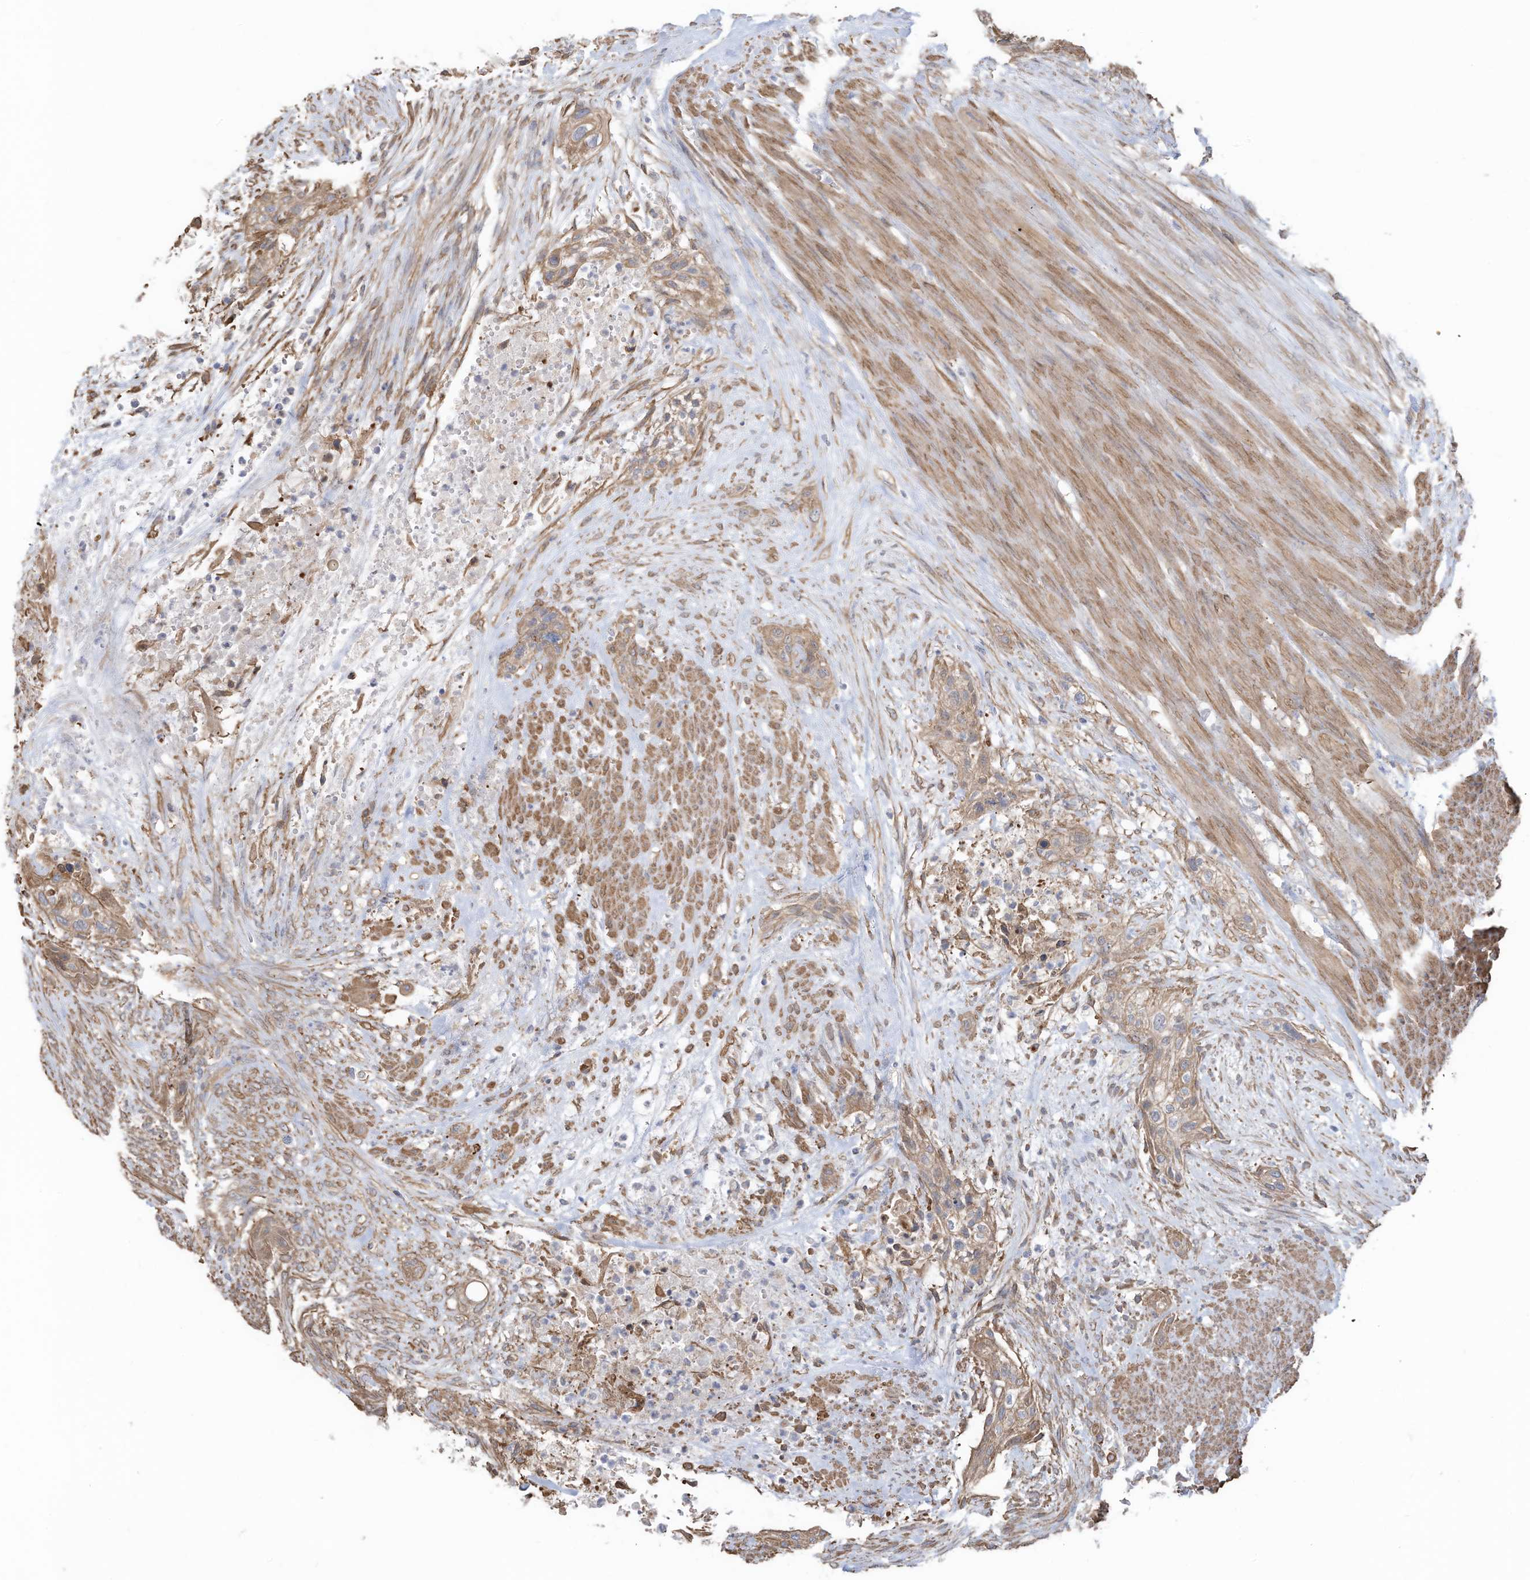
{"staining": {"intensity": "weak", "quantity": ">75%", "location": "cytoplasmic/membranous"}, "tissue": "urothelial cancer", "cell_type": "Tumor cells", "image_type": "cancer", "snomed": [{"axis": "morphology", "description": "Urothelial carcinoma, High grade"}, {"axis": "topography", "description": "Urinary bladder"}], "caption": "Protein expression by immunohistochemistry (IHC) demonstrates weak cytoplasmic/membranous expression in about >75% of tumor cells in urothelial carcinoma (high-grade). Immunohistochemistry (ihc) stains the protein in brown and the nuclei are stained blue.", "gene": "SLC17A7", "patient": {"sex": "male", "age": 35}}